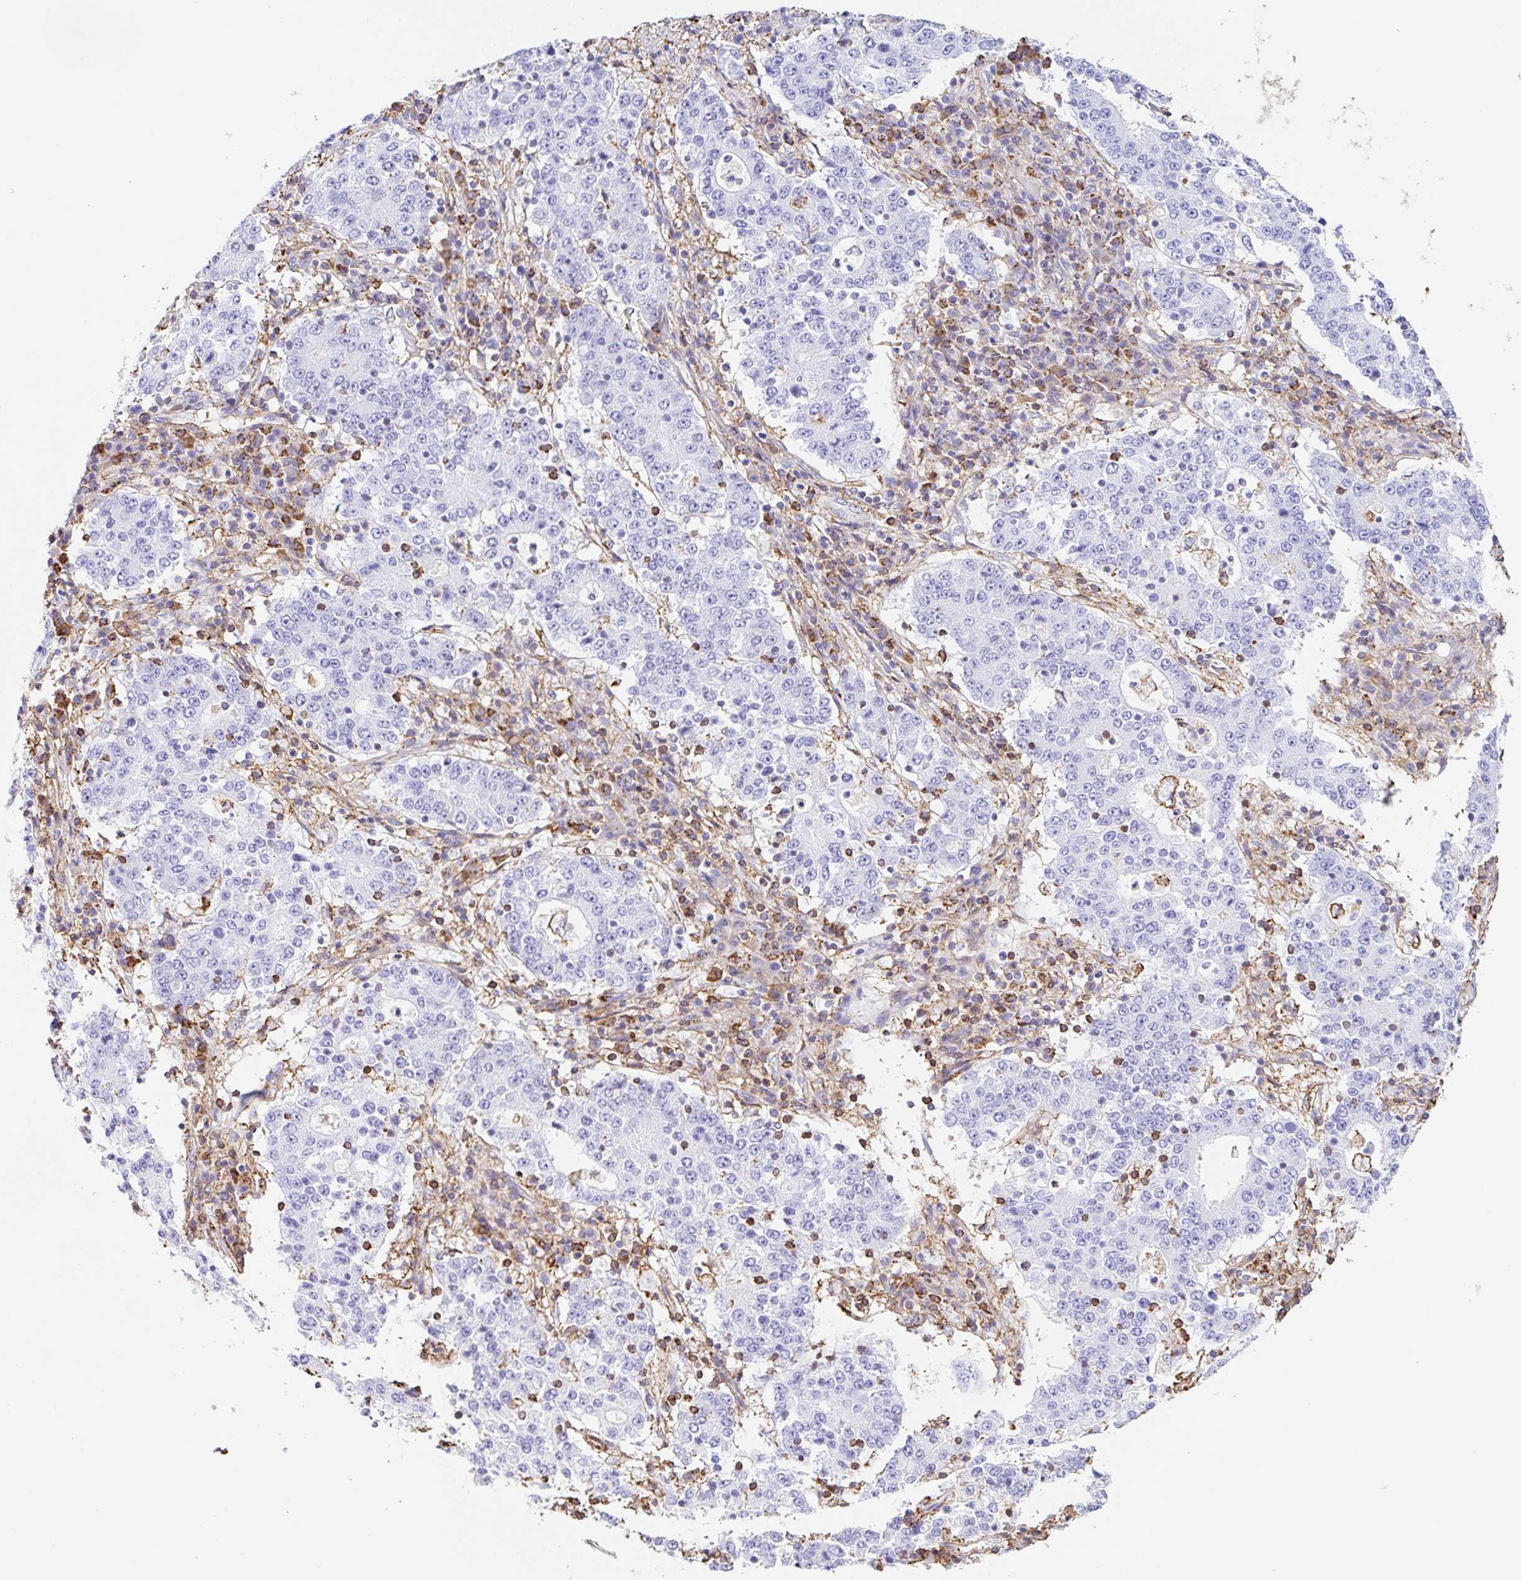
{"staining": {"intensity": "negative", "quantity": "none", "location": "none"}, "tissue": "stomach cancer", "cell_type": "Tumor cells", "image_type": "cancer", "snomed": [{"axis": "morphology", "description": "Adenocarcinoma, NOS"}, {"axis": "topography", "description": "Stomach"}], "caption": "The histopathology image reveals no staining of tumor cells in adenocarcinoma (stomach). (Brightfield microscopy of DAB immunohistochemistry (IHC) at high magnification).", "gene": "MTTP", "patient": {"sex": "male", "age": 59}}